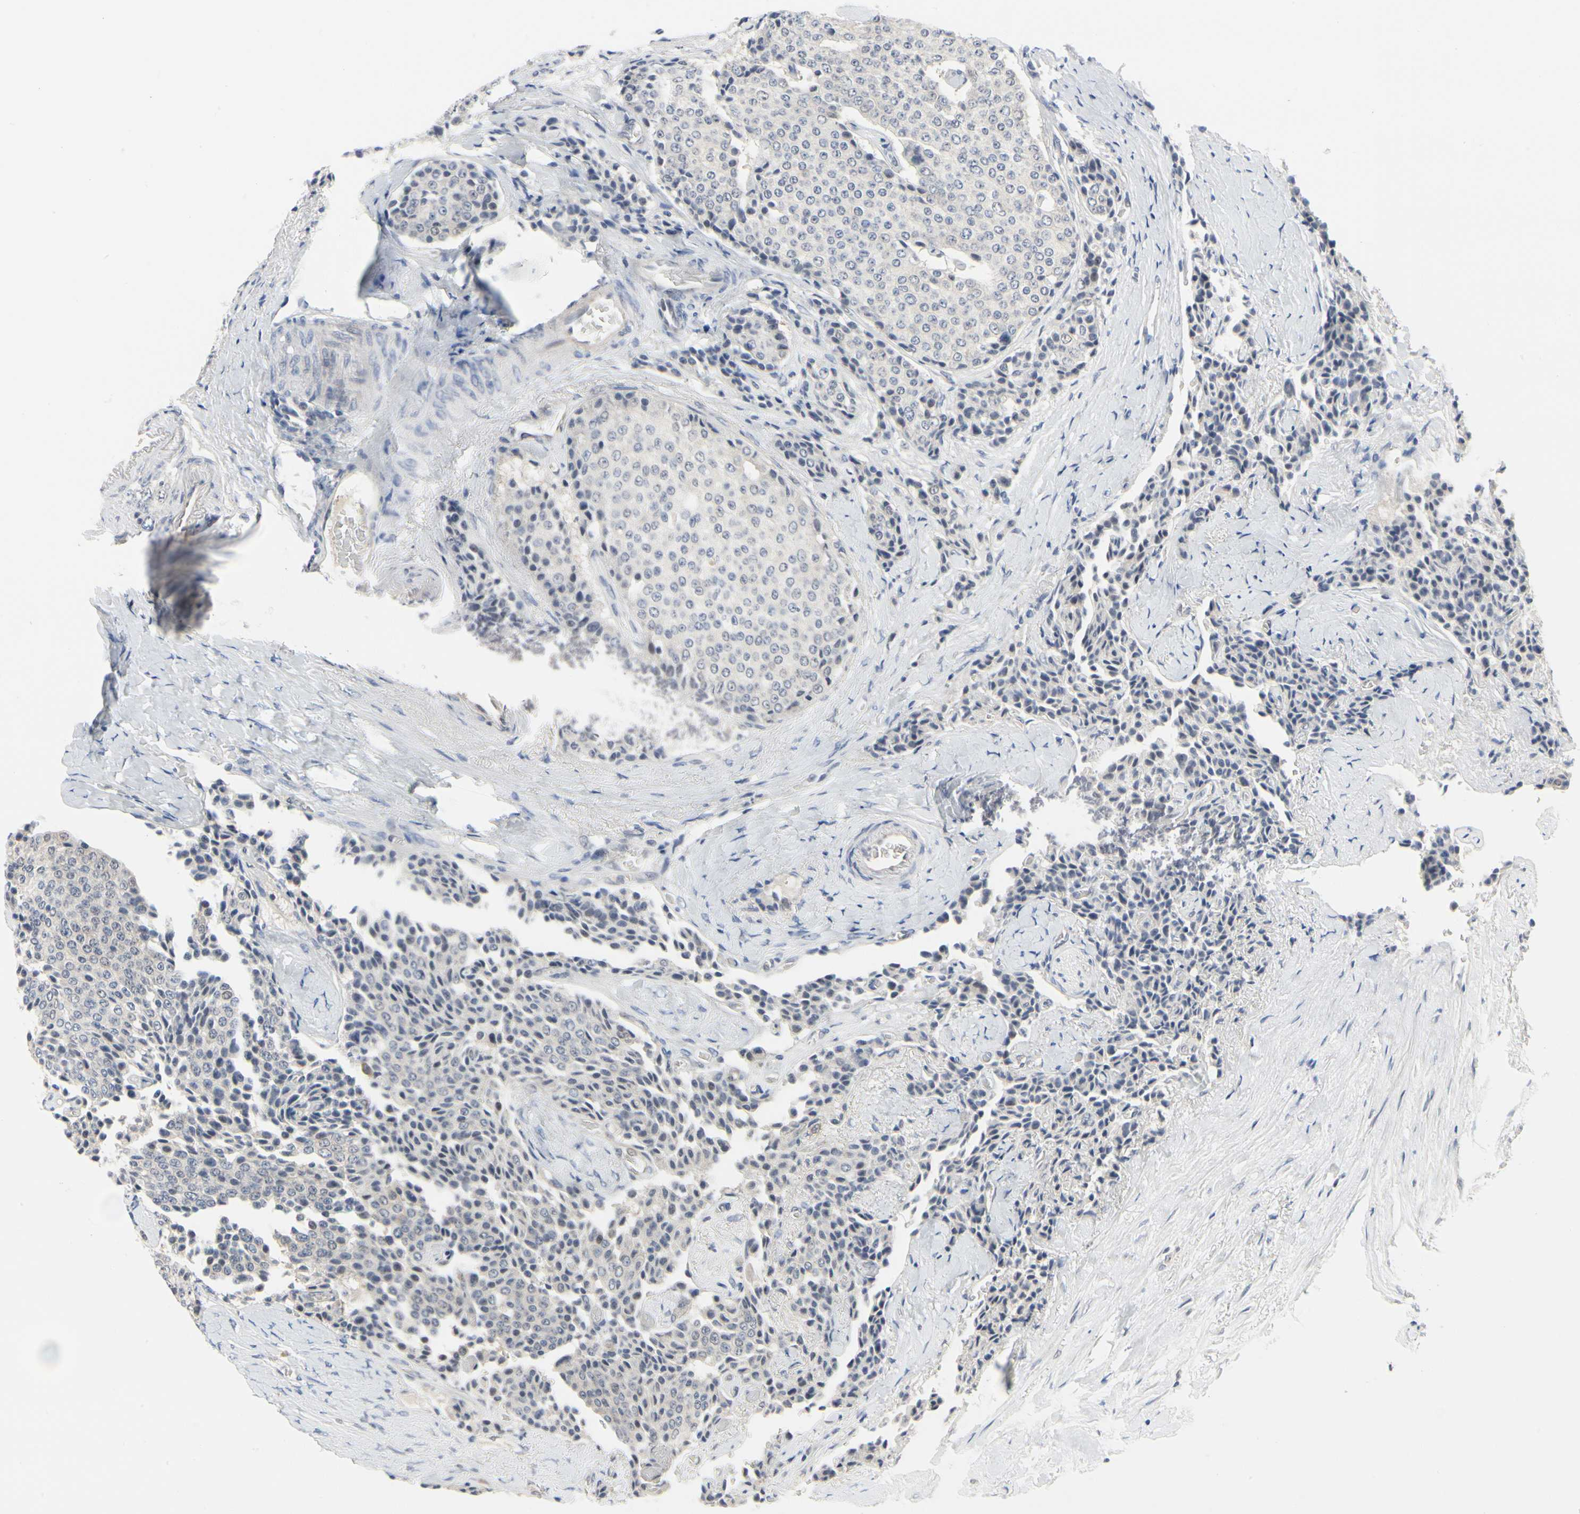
{"staining": {"intensity": "negative", "quantity": "none", "location": "none"}, "tissue": "carcinoid", "cell_type": "Tumor cells", "image_type": "cancer", "snomed": [{"axis": "morphology", "description": "Carcinoid, malignant, NOS"}, {"axis": "topography", "description": "Colon"}], "caption": "Carcinoid (malignant) was stained to show a protein in brown. There is no significant expression in tumor cells.", "gene": "CDK5", "patient": {"sex": "female", "age": 61}}